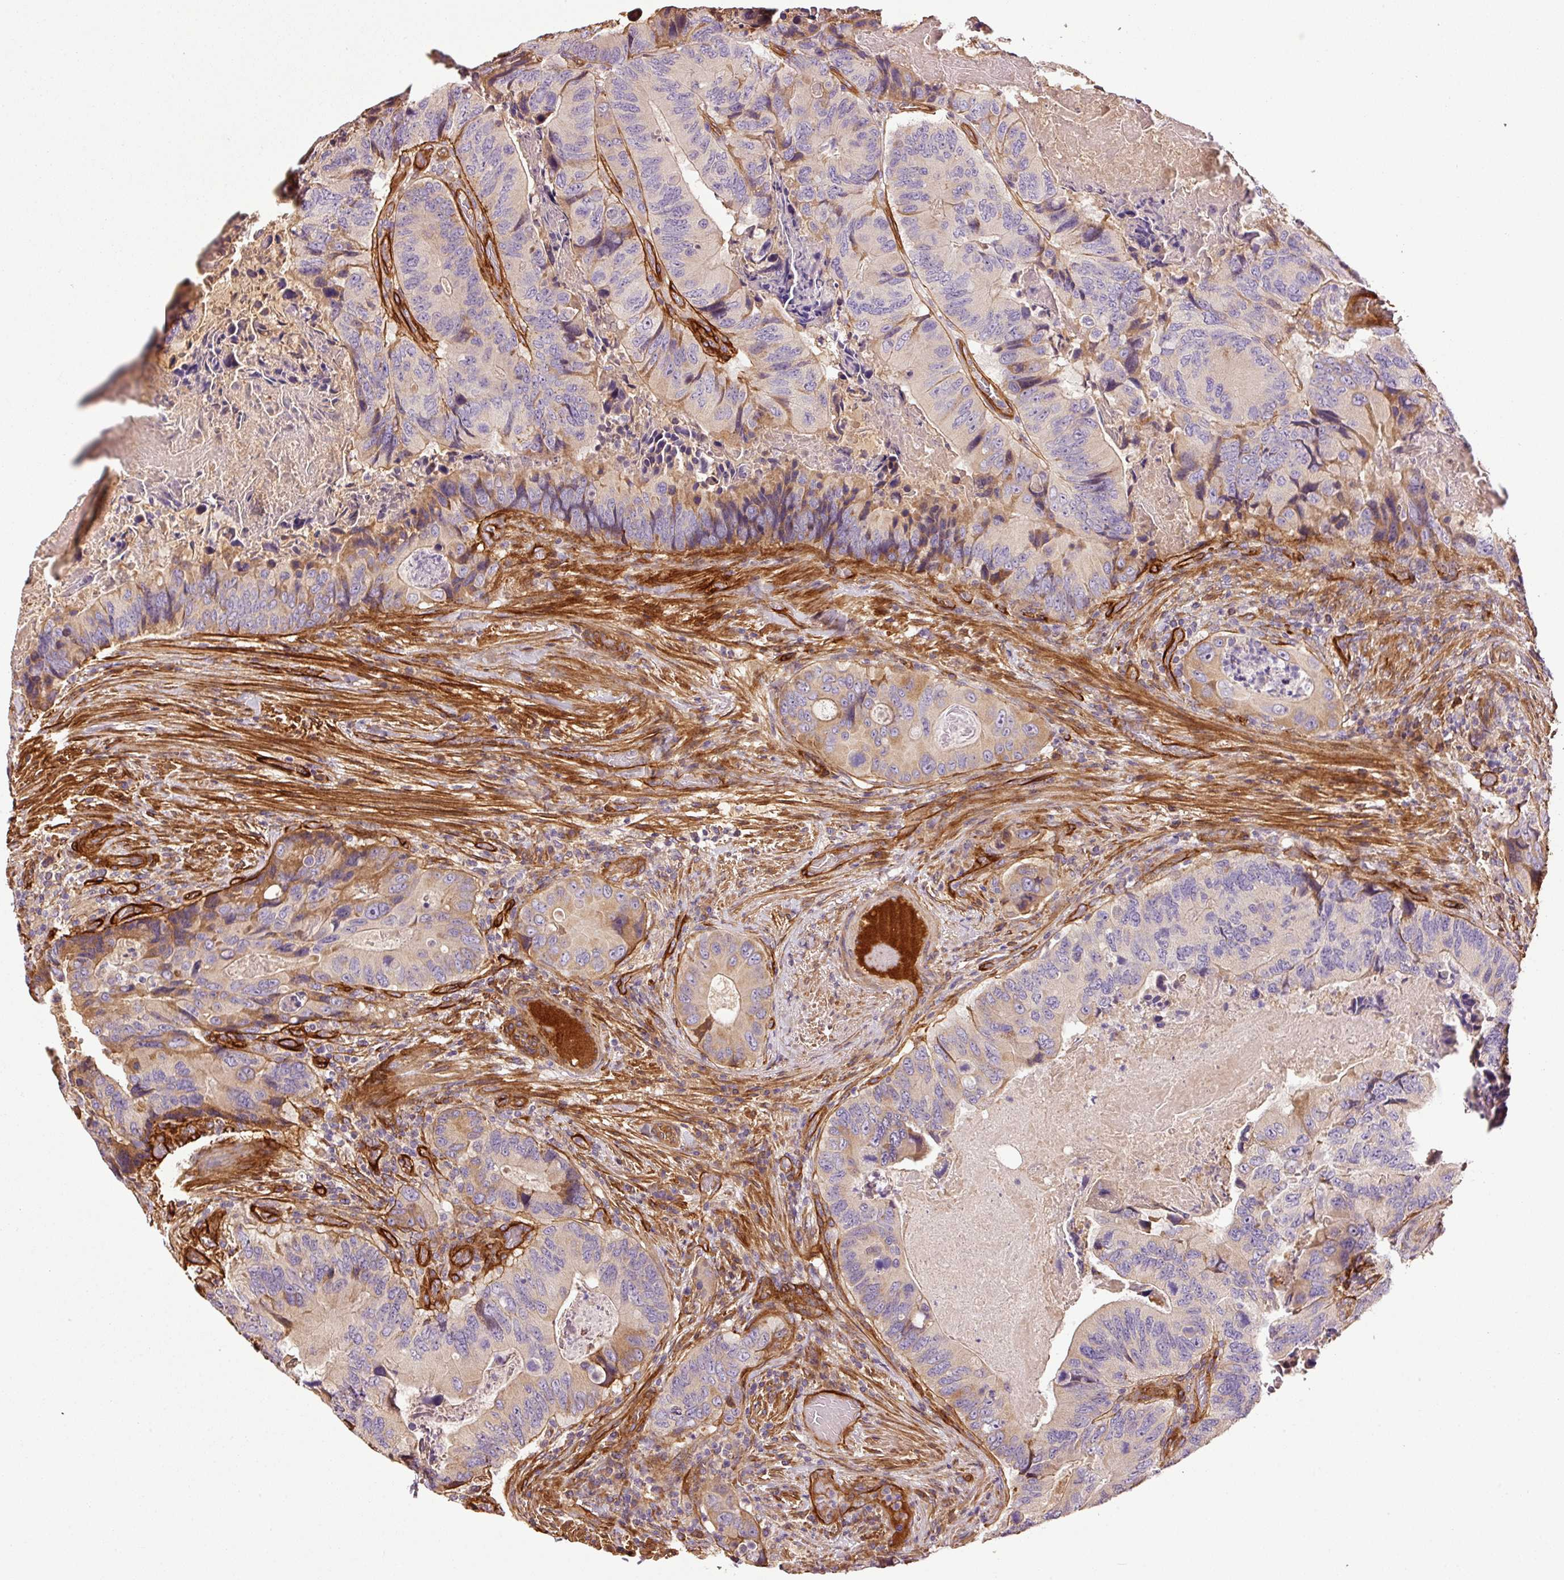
{"staining": {"intensity": "moderate", "quantity": "<25%", "location": "cytoplasmic/membranous"}, "tissue": "colorectal cancer", "cell_type": "Tumor cells", "image_type": "cancer", "snomed": [{"axis": "morphology", "description": "Adenocarcinoma, NOS"}, {"axis": "topography", "description": "Colon"}], "caption": "The immunohistochemical stain highlights moderate cytoplasmic/membranous staining in tumor cells of colorectal cancer (adenocarcinoma) tissue.", "gene": "NID2", "patient": {"sex": "male", "age": 84}}